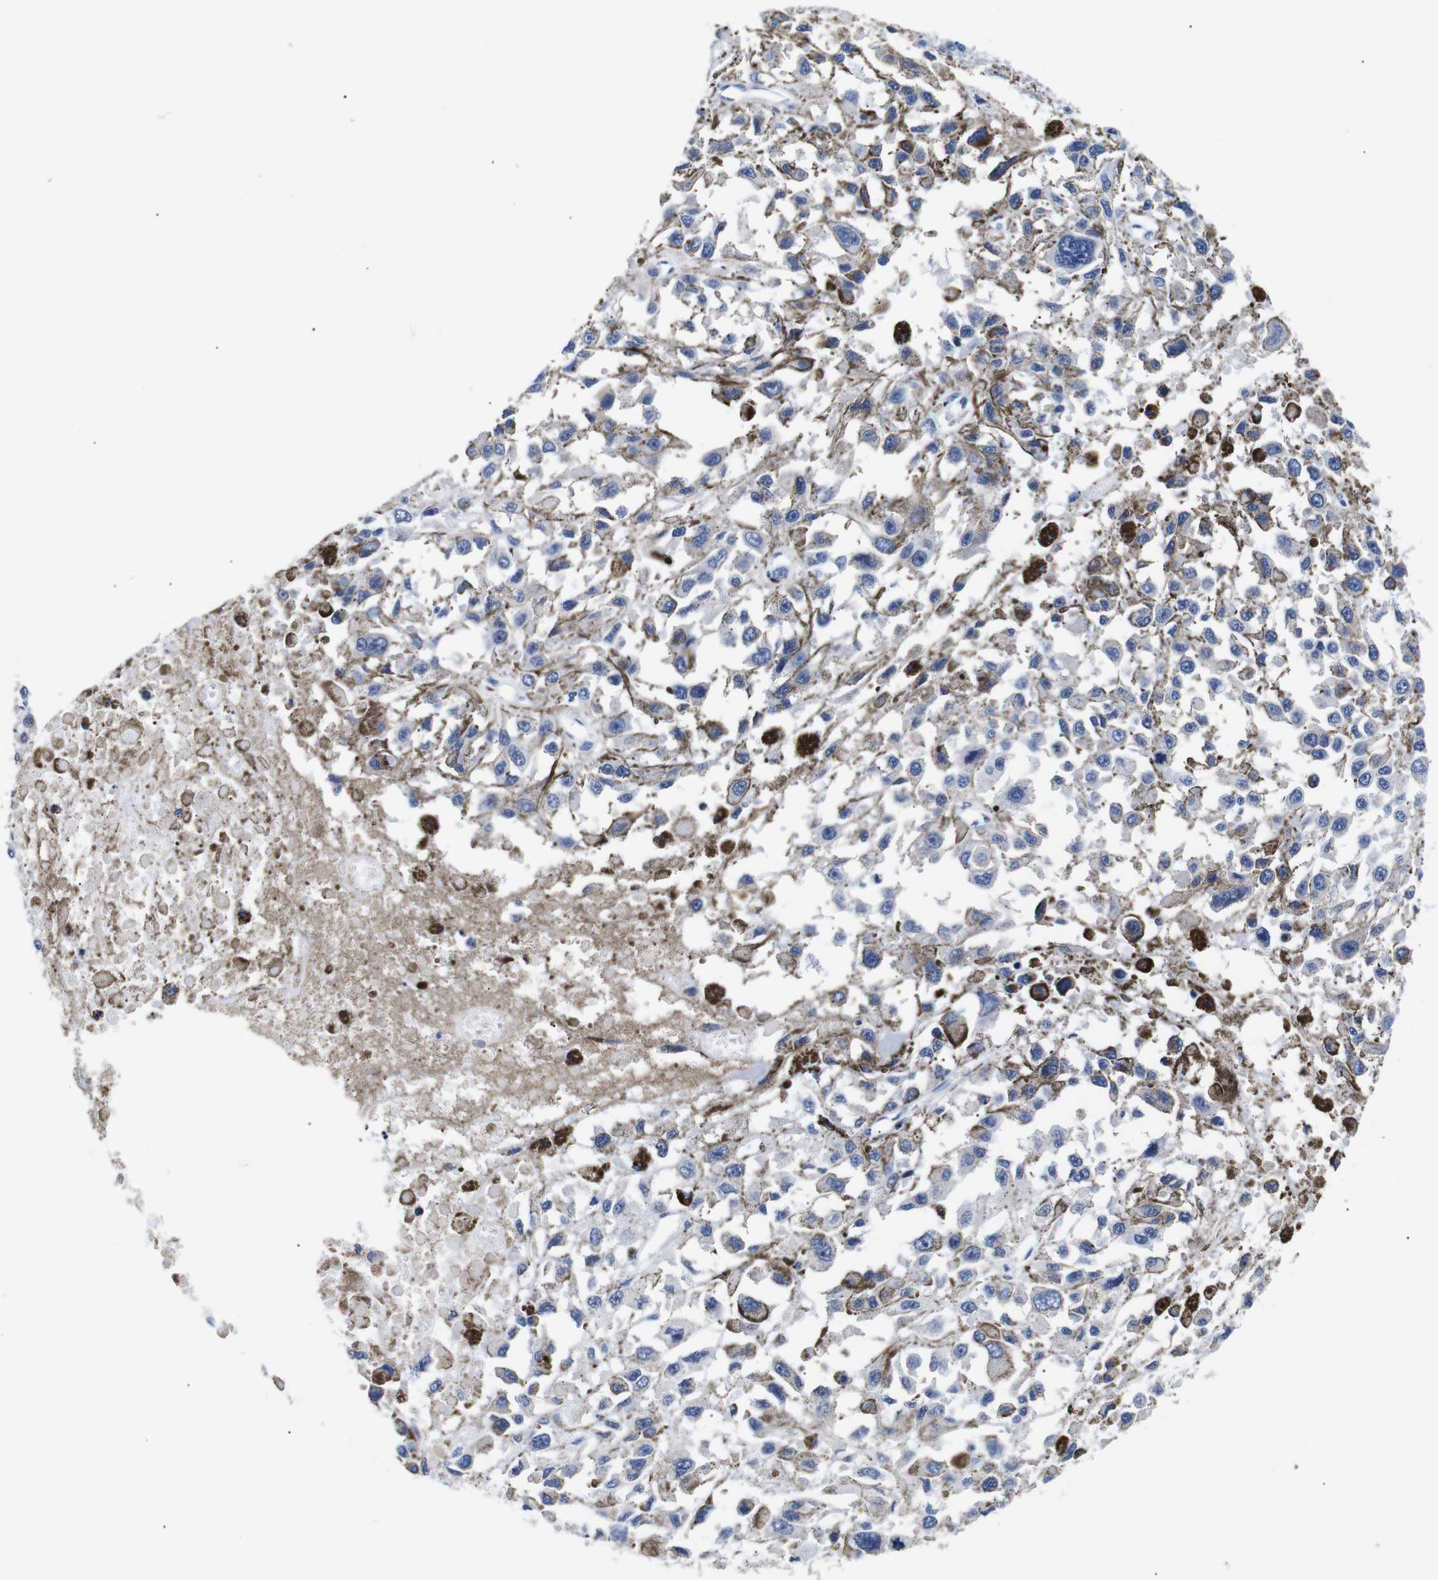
{"staining": {"intensity": "negative", "quantity": "none", "location": "none"}, "tissue": "melanoma", "cell_type": "Tumor cells", "image_type": "cancer", "snomed": [{"axis": "morphology", "description": "Malignant melanoma, Metastatic site"}, {"axis": "topography", "description": "Lymph node"}], "caption": "Image shows no protein expression in tumor cells of malignant melanoma (metastatic site) tissue. Brightfield microscopy of immunohistochemistry stained with DAB (3,3'-diaminobenzidine) (brown) and hematoxylin (blue), captured at high magnification.", "gene": "GAP43", "patient": {"sex": "male", "age": 59}}